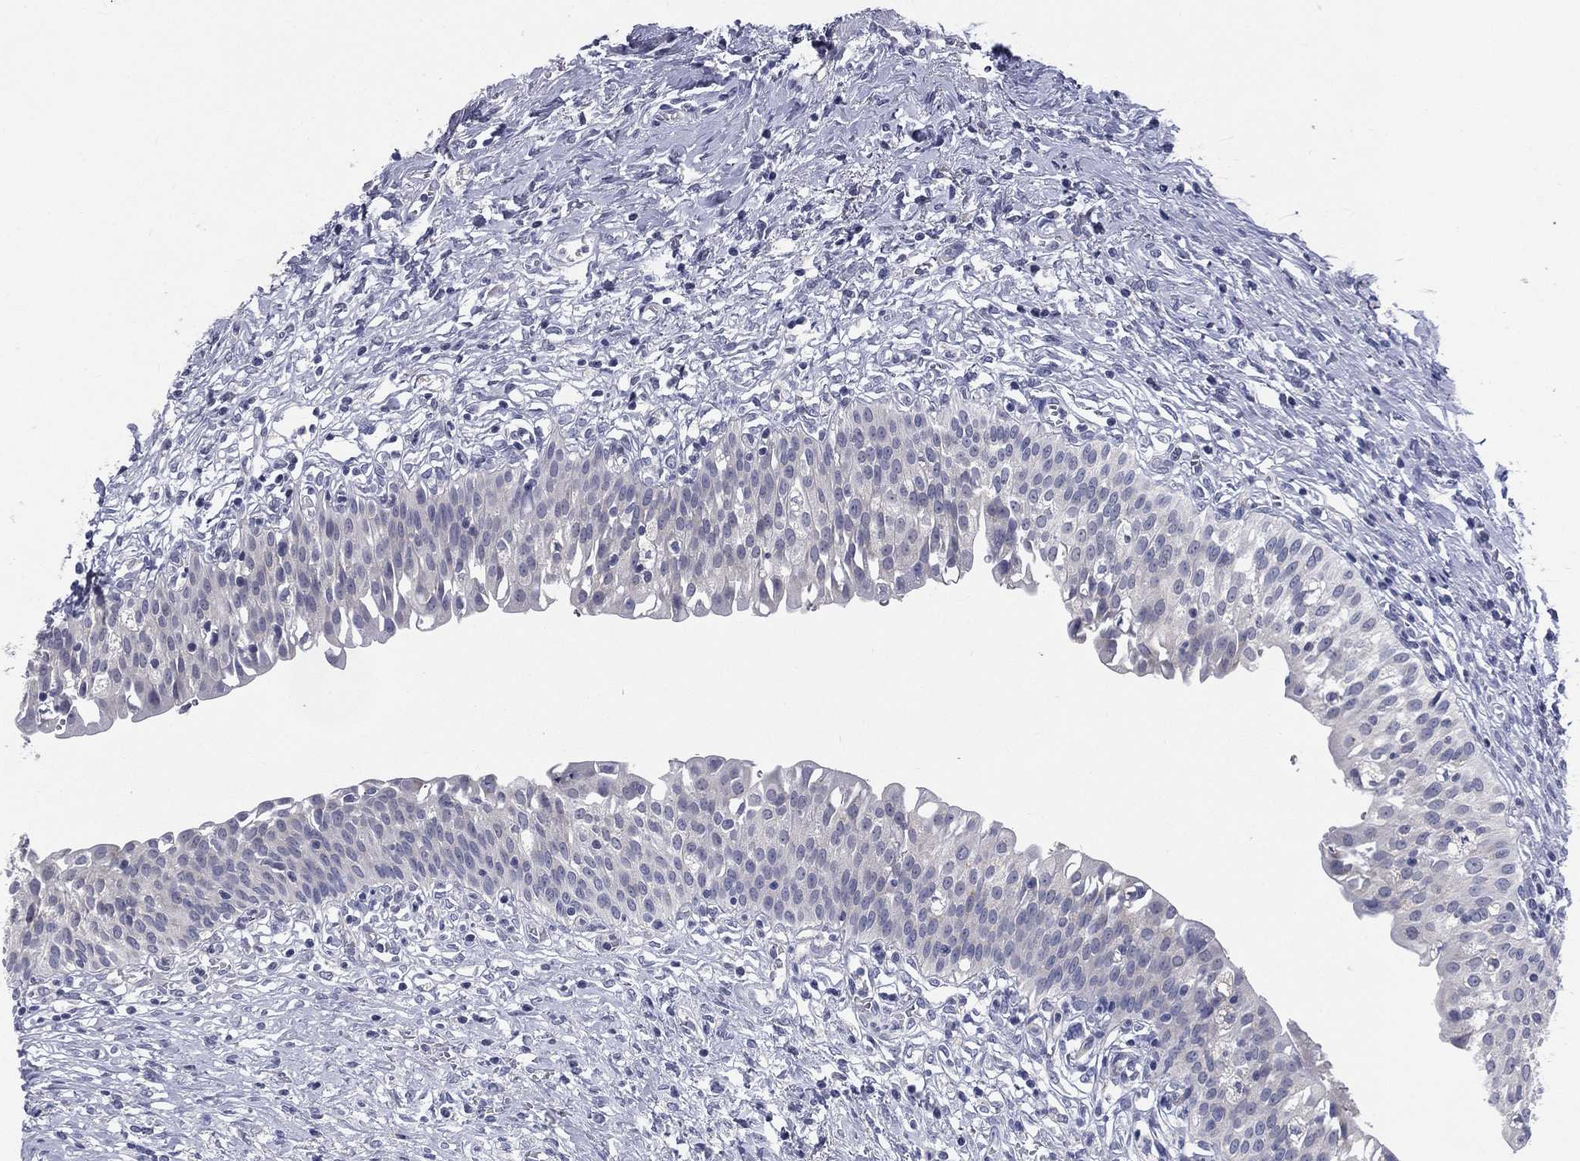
{"staining": {"intensity": "negative", "quantity": "none", "location": "none"}, "tissue": "urinary bladder", "cell_type": "Urothelial cells", "image_type": "normal", "snomed": [{"axis": "morphology", "description": "Normal tissue, NOS"}, {"axis": "topography", "description": "Urinary bladder"}], "caption": "Immunohistochemistry (IHC) photomicrograph of benign urinary bladder stained for a protein (brown), which demonstrates no expression in urothelial cells. The staining was performed using DAB (3,3'-diaminobenzidine) to visualize the protein expression in brown, while the nuclei were stained in blue with hematoxylin (Magnification: 20x).", "gene": "IFT27", "patient": {"sex": "male", "age": 76}}